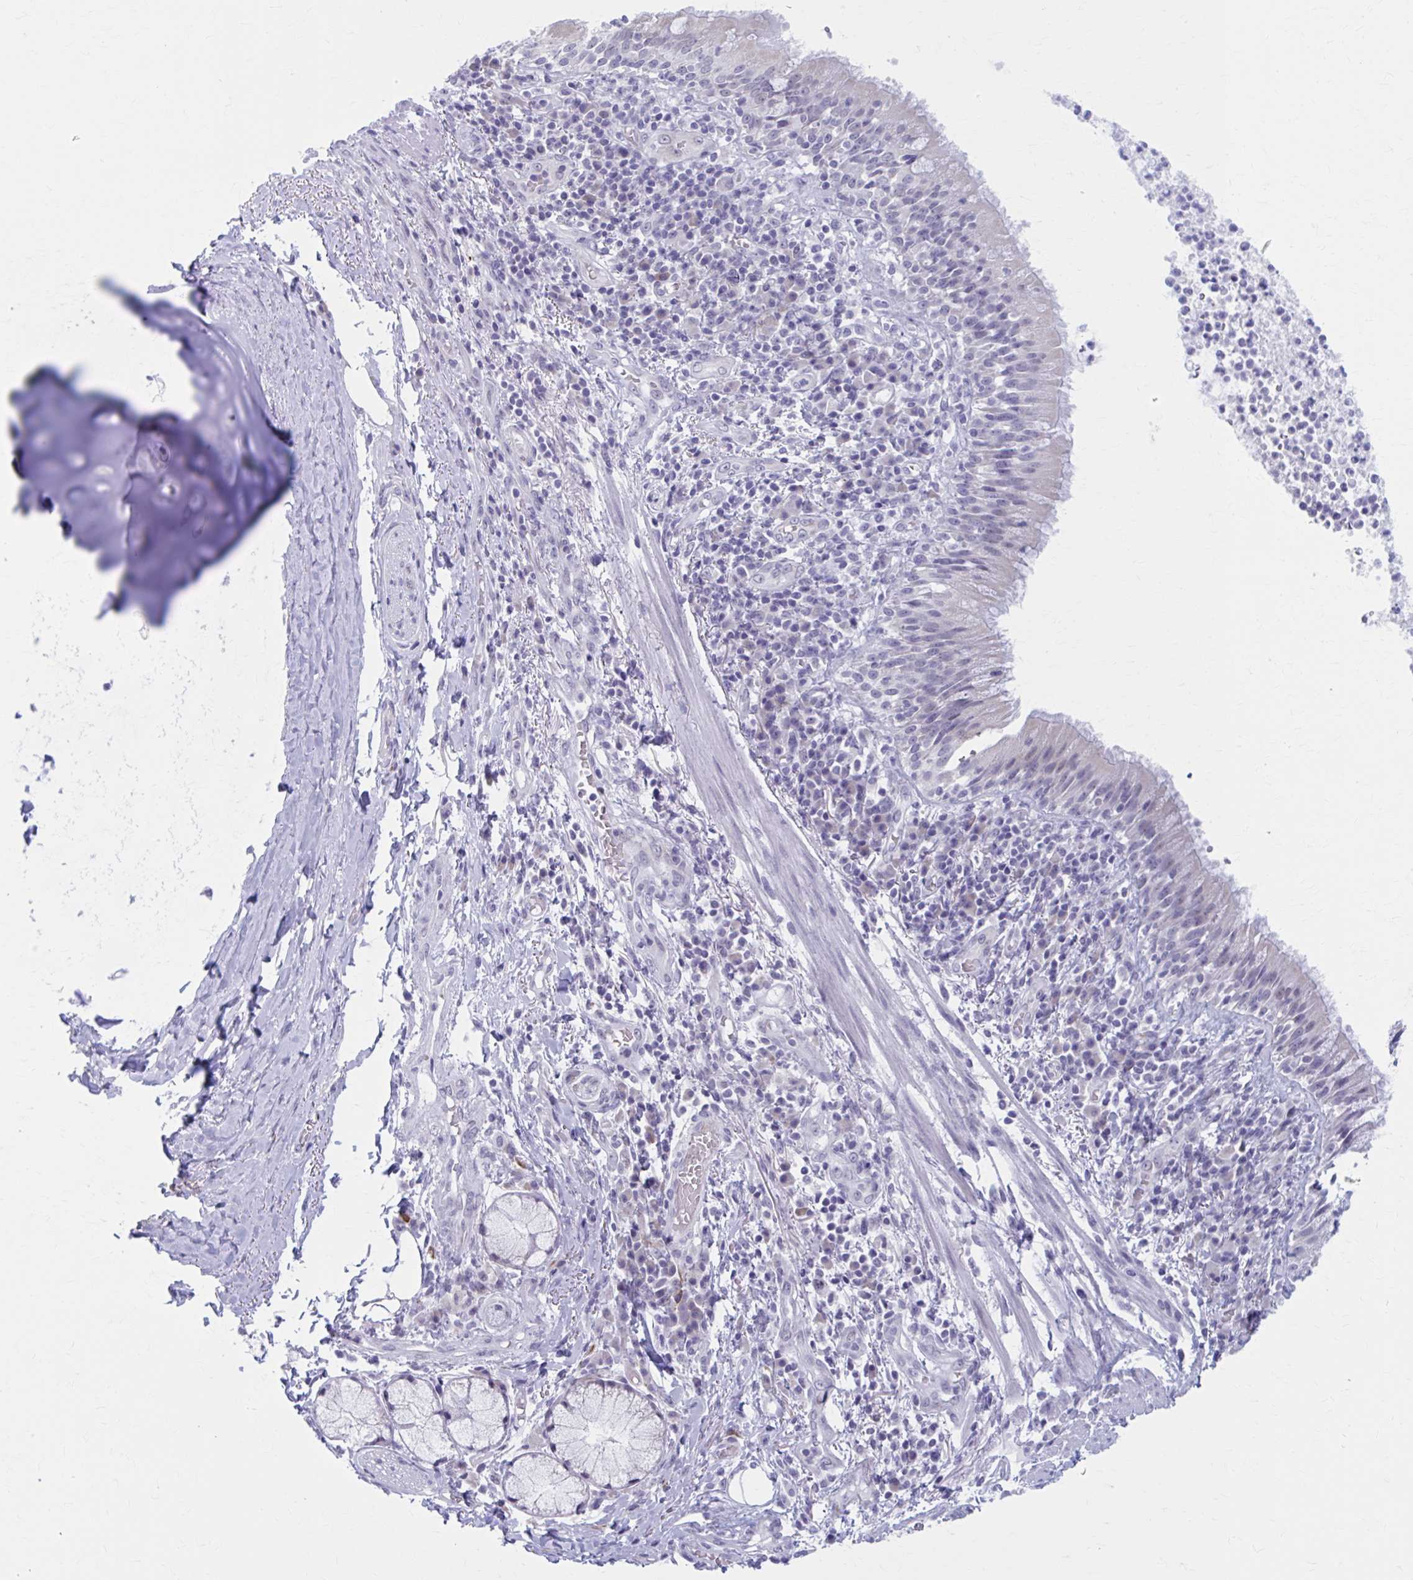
{"staining": {"intensity": "moderate", "quantity": "25%-75%", "location": "nuclear"}, "tissue": "bronchus", "cell_type": "Respiratory epithelial cells", "image_type": "normal", "snomed": [{"axis": "morphology", "description": "Normal tissue, NOS"}, {"axis": "topography", "description": "Cartilage tissue"}, {"axis": "topography", "description": "Bronchus"}], "caption": "Immunohistochemical staining of unremarkable human bronchus demonstrates 25%-75% levels of moderate nuclear protein expression in about 25%-75% of respiratory epithelial cells. The staining was performed using DAB to visualize the protein expression in brown, while the nuclei were stained in blue with hematoxylin (Magnification: 20x).", "gene": "CCDC105", "patient": {"sex": "male", "age": 56}}